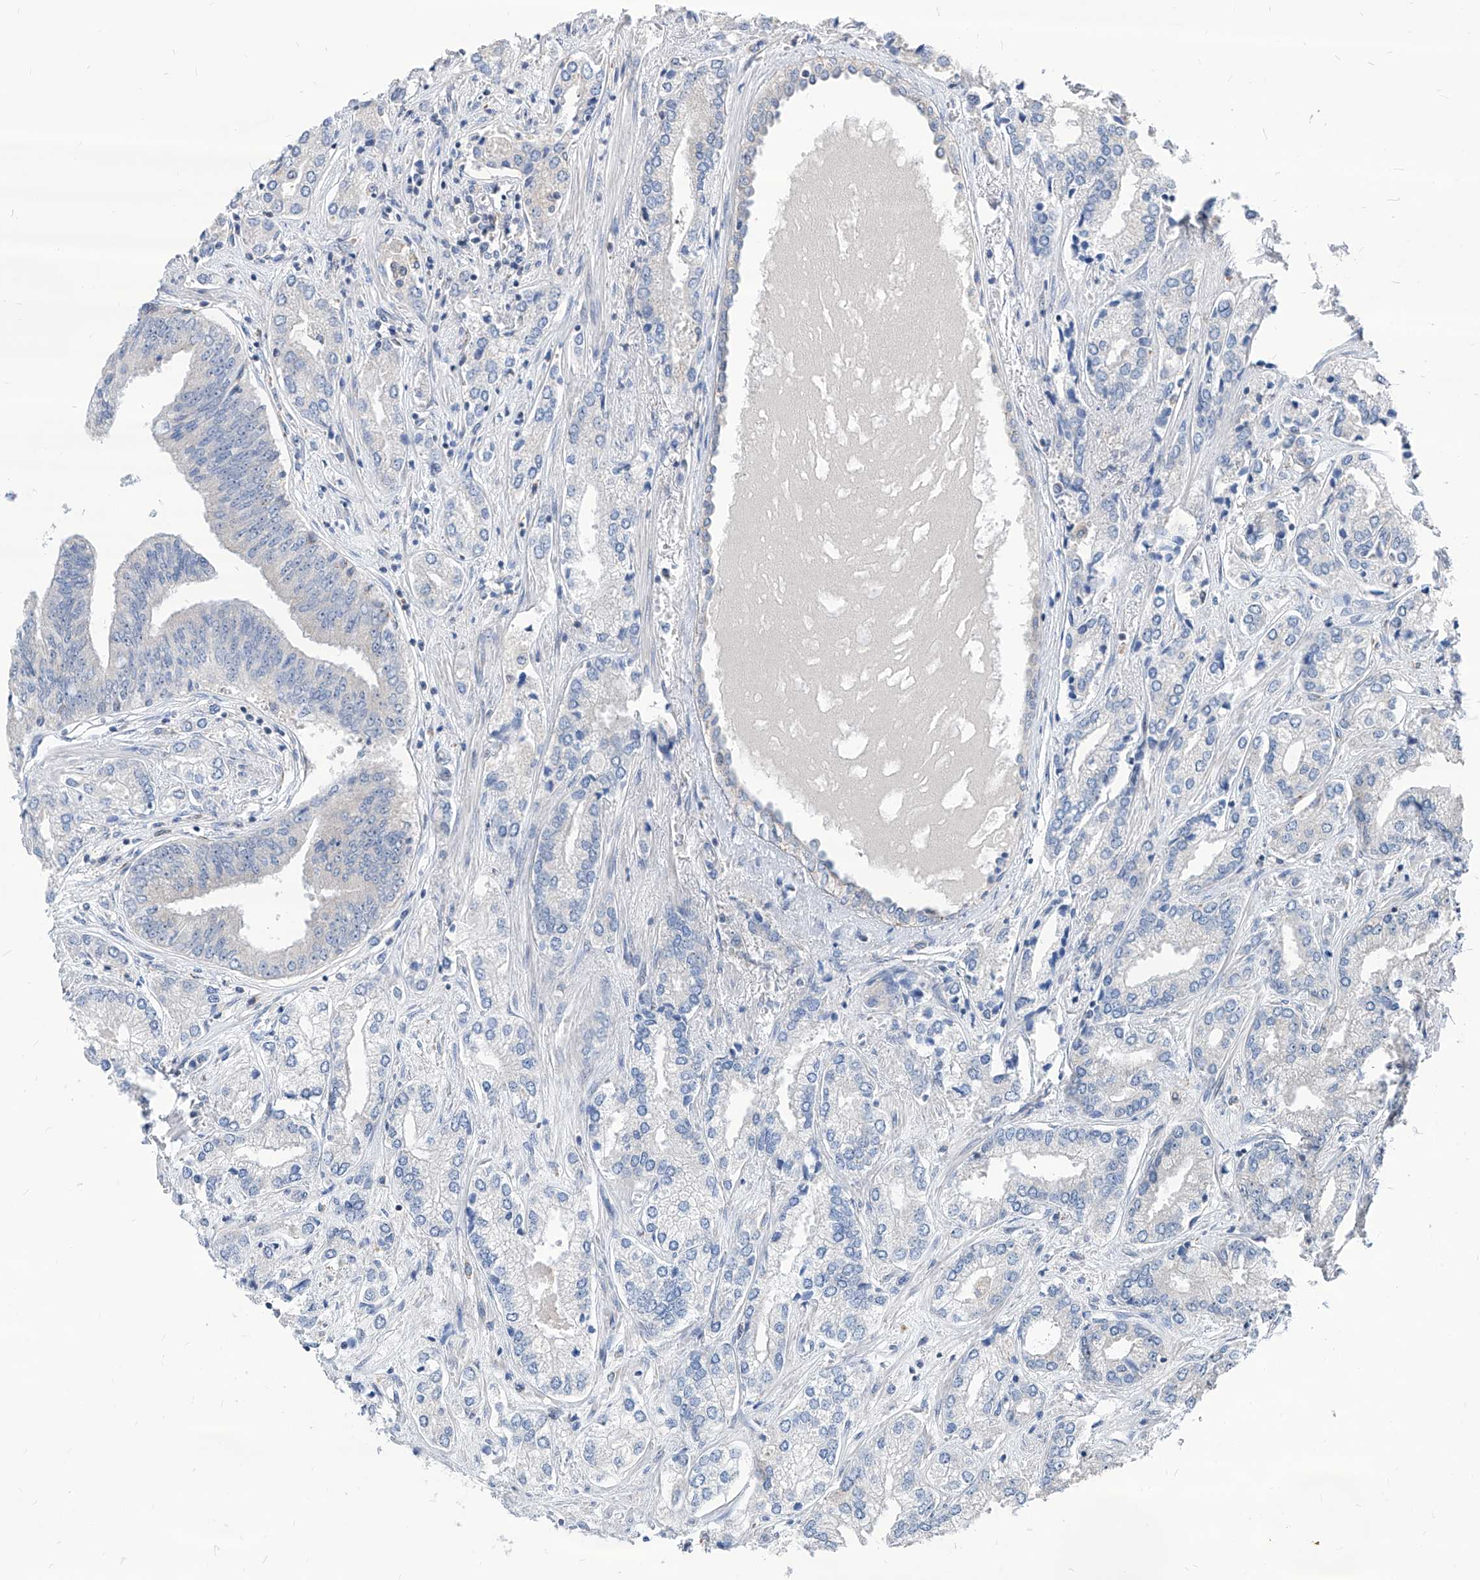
{"staining": {"intensity": "negative", "quantity": "none", "location": "none"}, "tissue": "prostate cancer", "cell_type": "Tumor cells", "image_type": "cancer", "snomed": [{"axis": "morphology", "description": "Adenocarcinoma, High grade"}, {"axis": "topography", "description": "Prostate"}], "caption": "High power microscopy photomicrograph of an IHC photomicrograph of prostate cancer (adenocarcinoma (high-grade)), revealing no significant expression in tumor cells.", "gene": "AGPS", "patient": {"sex": "male", "age": 66}}